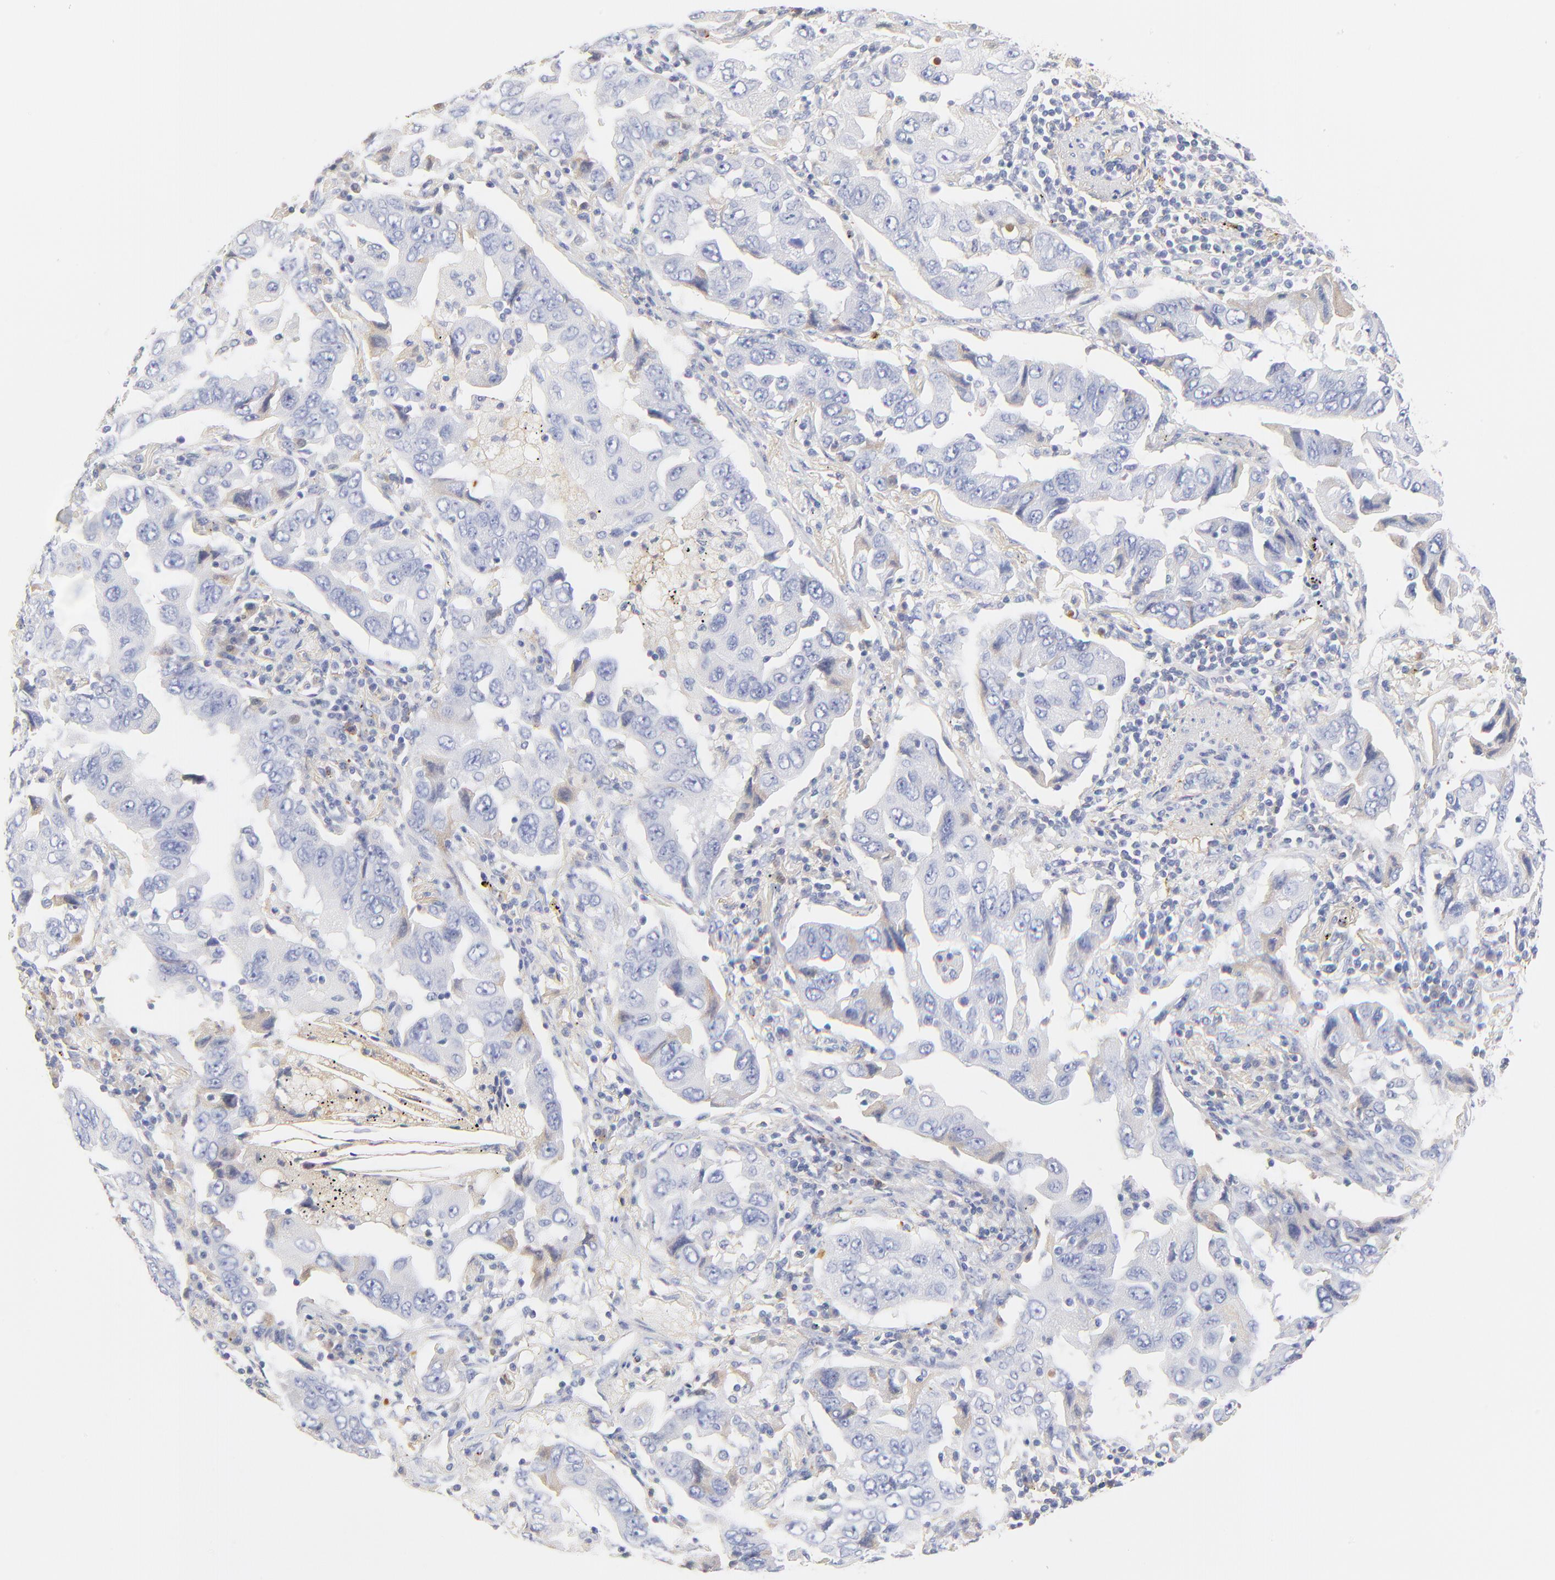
{"staining": {"intensity": "negative", "quantity": "none", "location": "none"}, "tissue": "lung cancer", "cell_type": "Tumor cells", "image_type": "cancer", "snomed": [{"axis": "morphology", "description": "Adenocarcinoma, NOS"}, {"axis": "topography", "description": "Lung"}], "caption": "A high-resolution micrograph shows immunohistochemistry (IHC) staining of lung adenocarcinoma, which displays no significant positivity in tumor cells.", "gene": "MDGA2", "patient": {"sex": "female", "age": 65}}